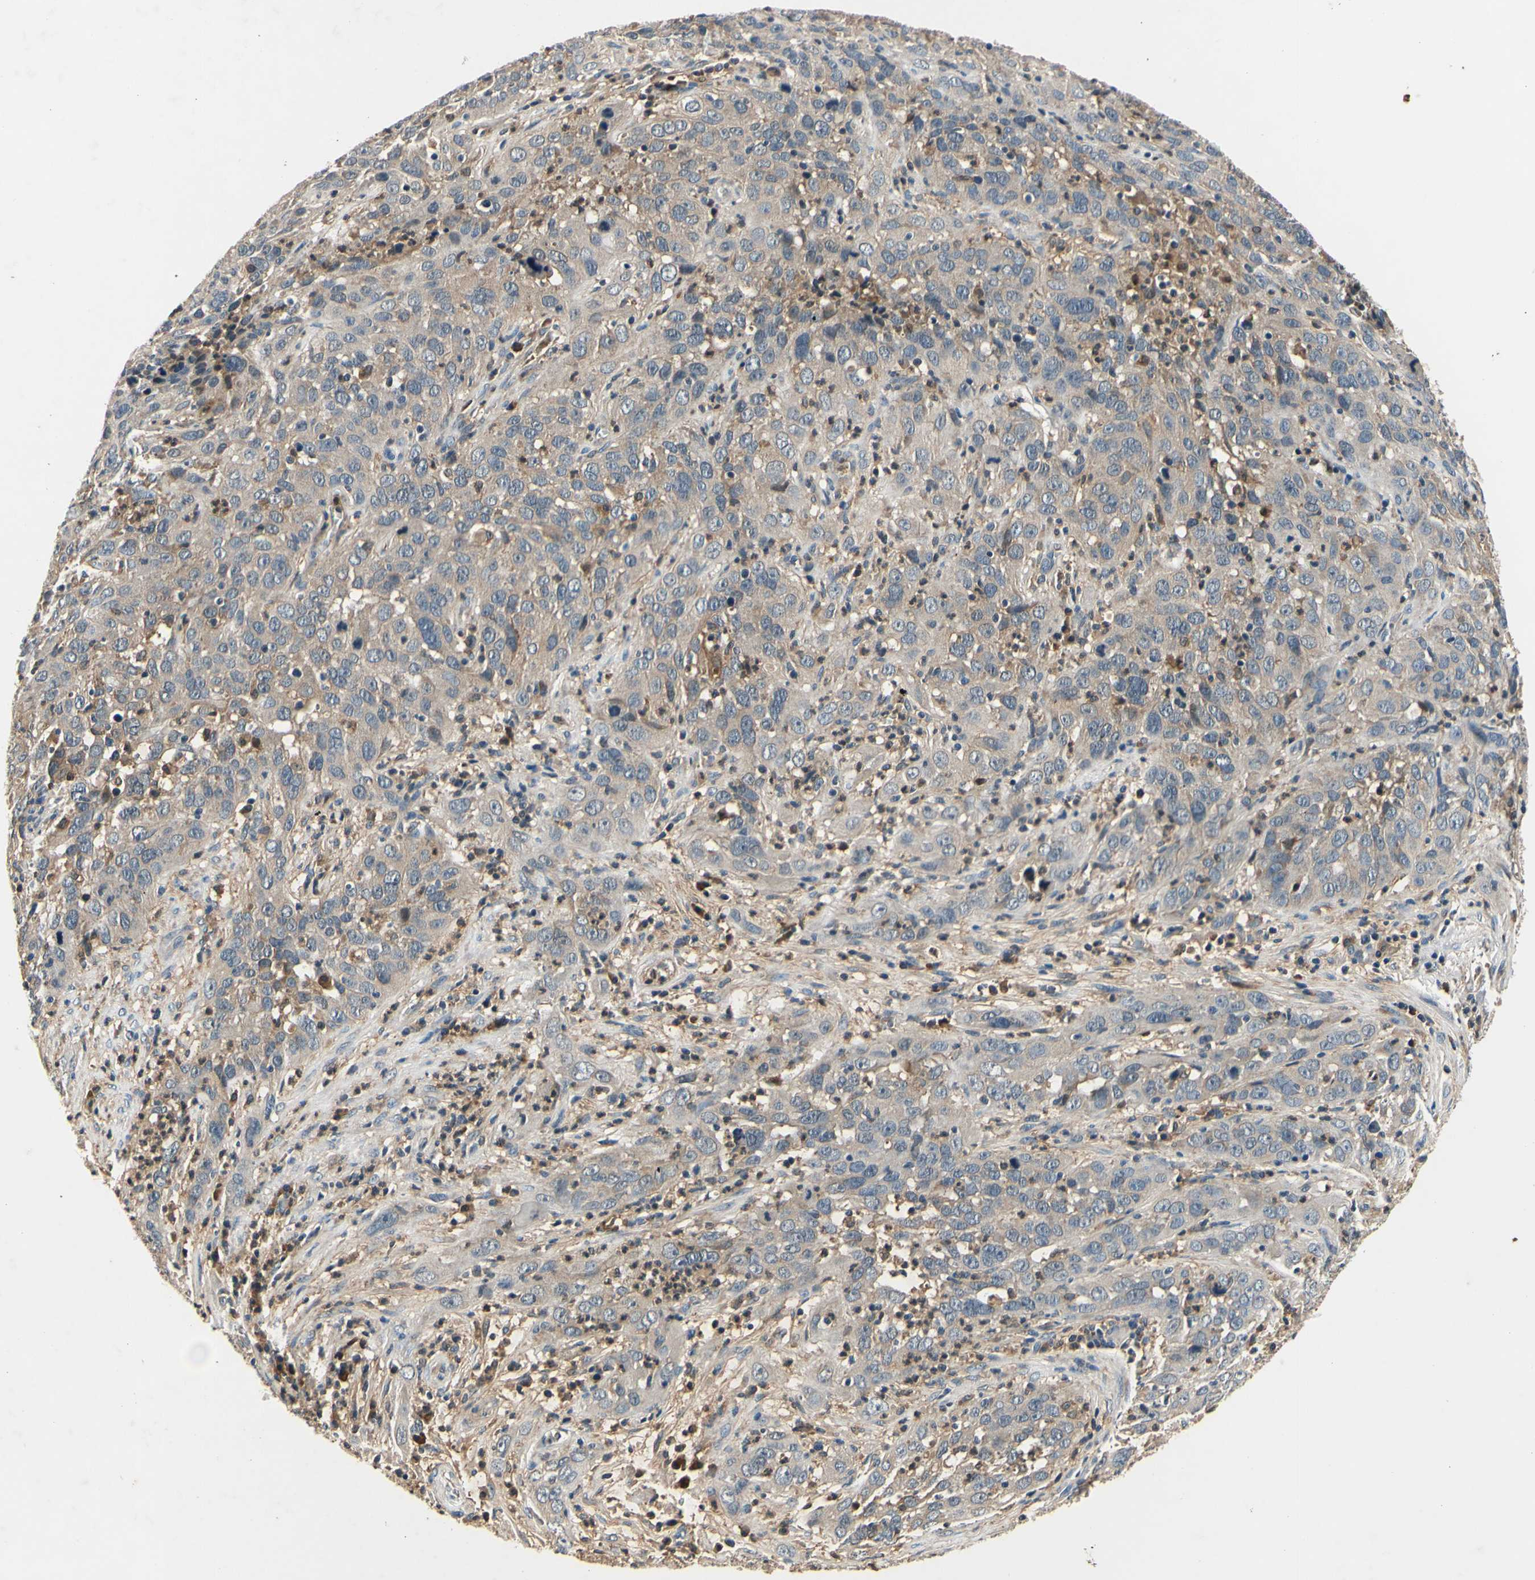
{"staining": {"intensity": "weak", "quantity": ">75%", "location": "cytoplasmic/membranous"}, "tissue": "cervical cancer", "cell_type": "Tumor cells", "image_type": "cancer", "snomed": [{"axis": "morphology", "description": "Squamous cell carcinoma, NOS"}, {"axis": "topography", "description": "Cervix"}], "caption": "Immunohistochemical staining of human cervical cancer (squamous cell carcinoma) demonstrates weak cytoplasmic/membranous protein staining in approximately >75% of tumor cells.", "gene": "PLA2G4A", "patient": {"sex": "female", "age": 32}}